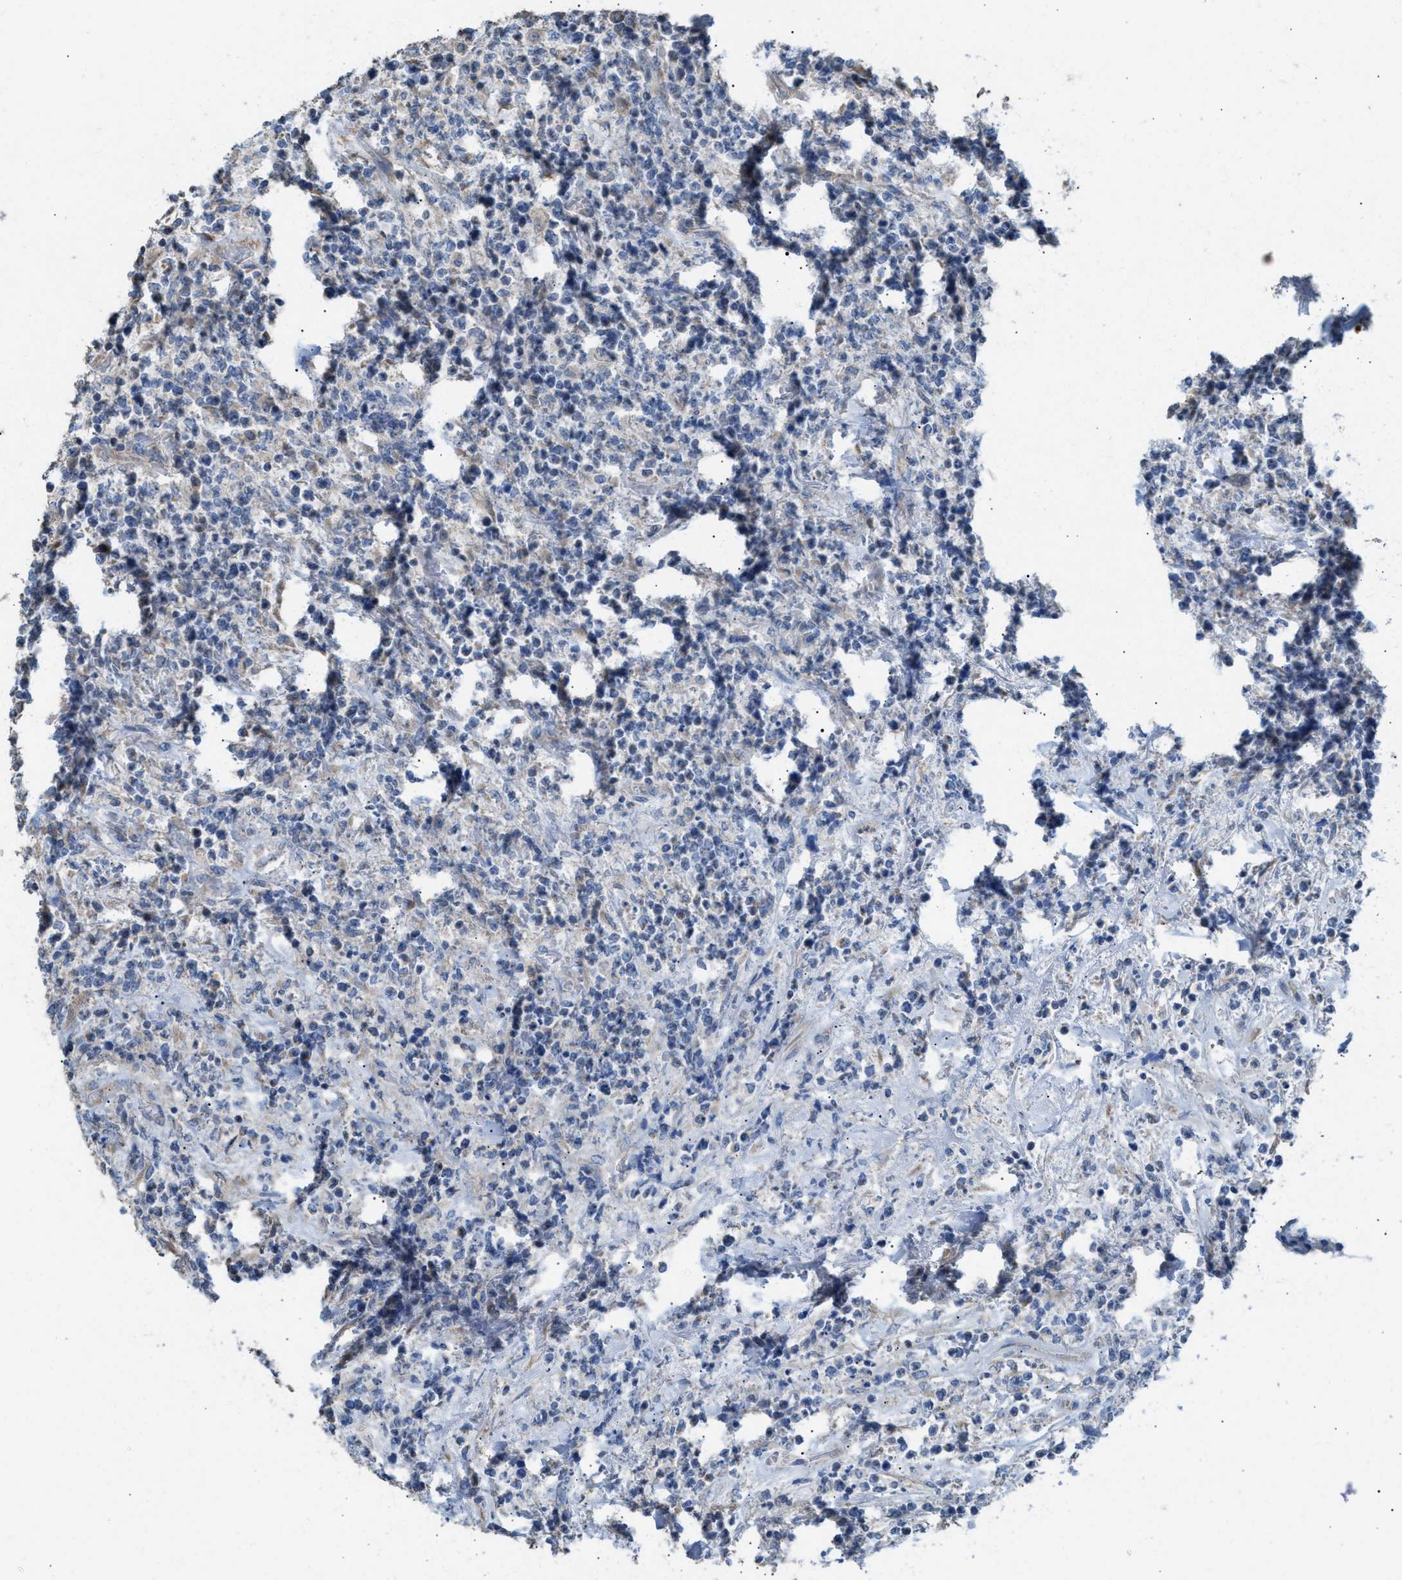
{"staining": {"intensity": "negative", "quantity": "none", "location": "none"}, "tissue": "lymphoma", "cell_type": "Tumor cells", "image_type": "cancer", "snomed": [{"axis": "morphology", "description": "Malignant lymphoma, non-Hodgkin's type, High grade"}, {"axis": "topography", "description": "Soft tissue"}], "caption": "IHC photomicrograph of neoplastic tissue: human lymphoma stained with DAB demonstrates no significant protein positivity in tumor cells.", "gene": "NQO2", "patient": {"sex": "male", "age": 18}}